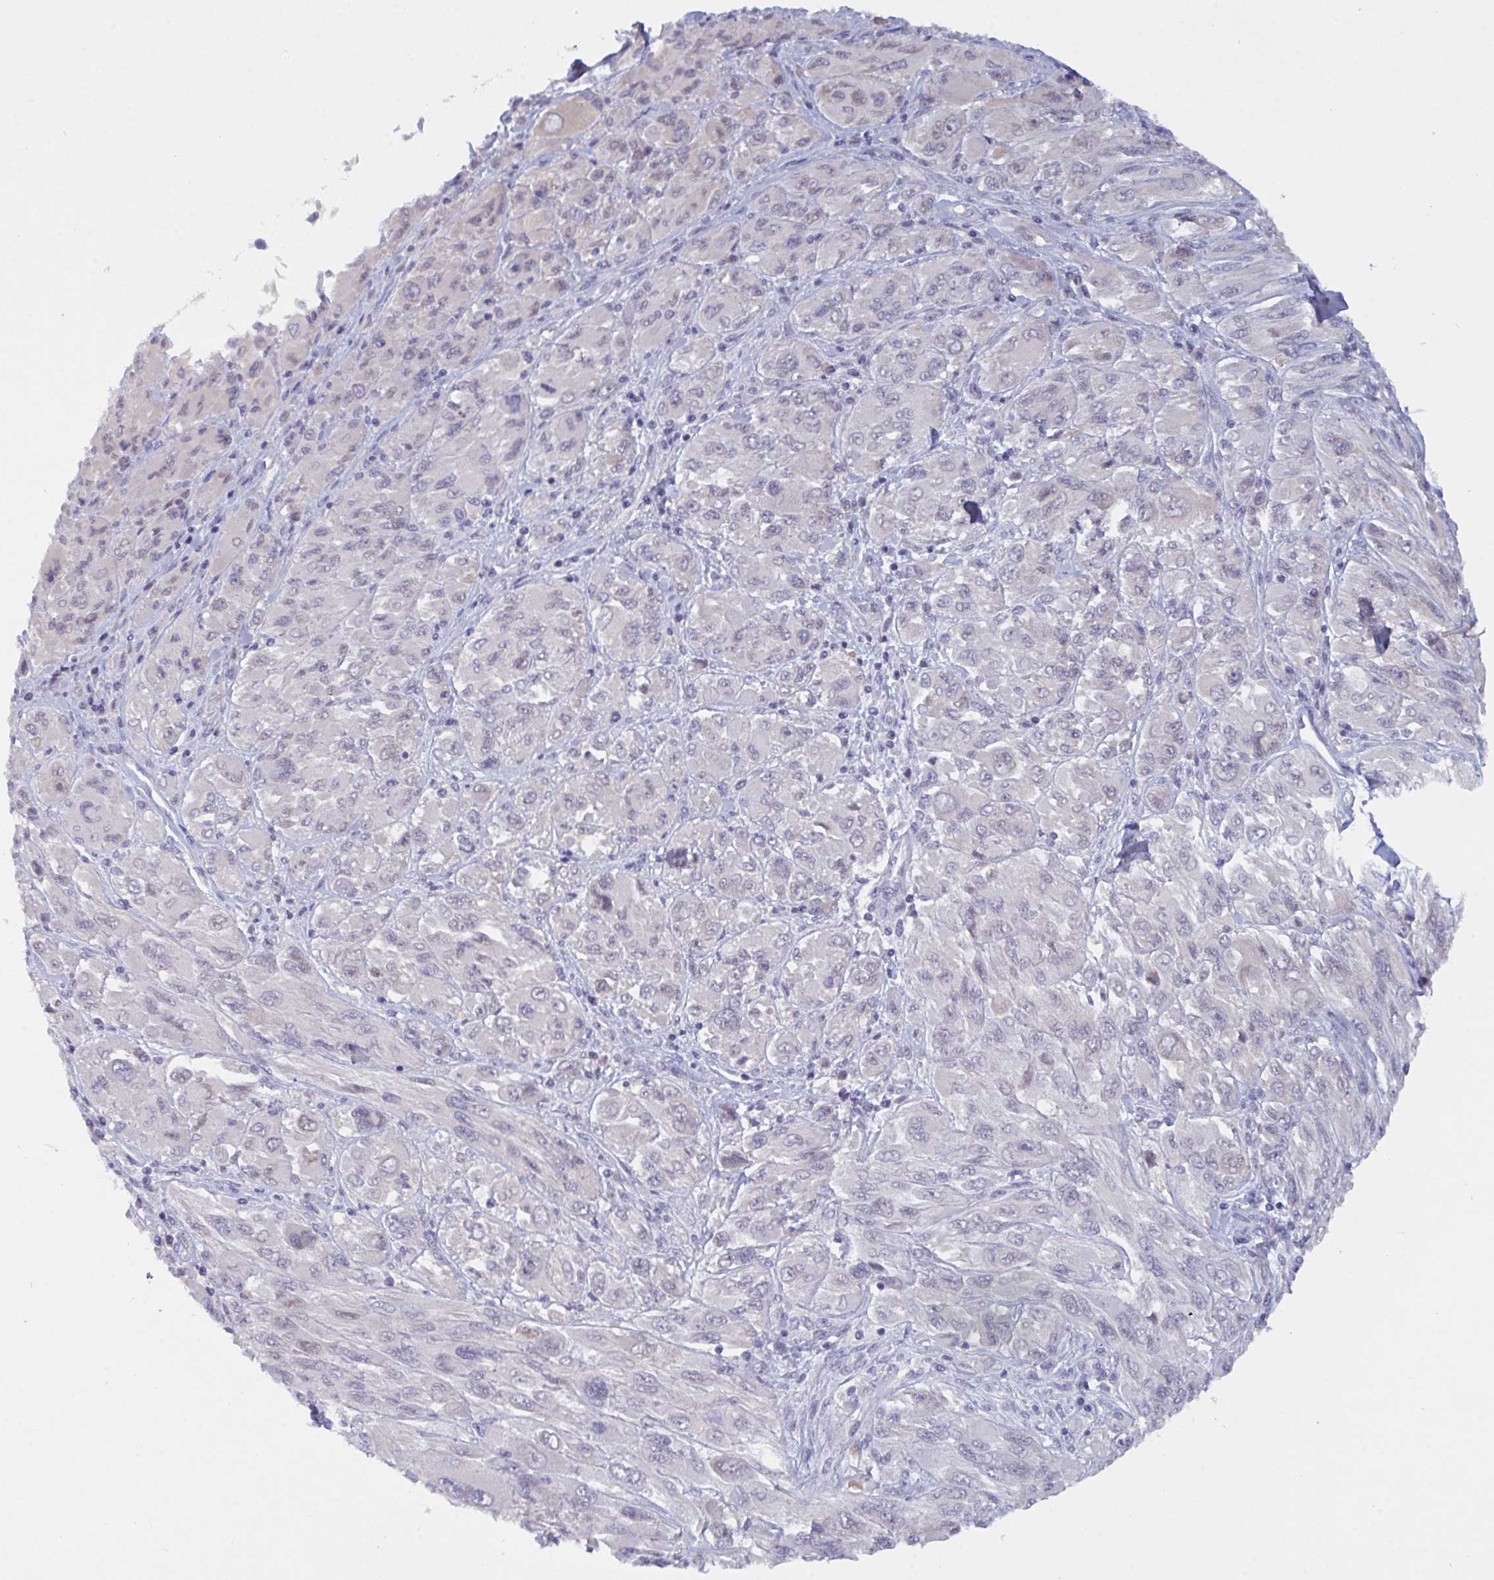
{"staining": {"intensity": "negative", "quantity": "none", "location": "none"}, "tissue": "melanoma", "cell_type": "Tumor cells", "image_type": "cancer", "snomed": [{"axis": "morphology", "description": "Malignant melanoma, NOS"}, {"axis": "topography", "description": "Skin"}], "caption": "This is an IHC image of melanoma. There is no positivity in tumor cells.", "gene": "SERPINB13", "patient": {"sex": "female", "age": 91}}